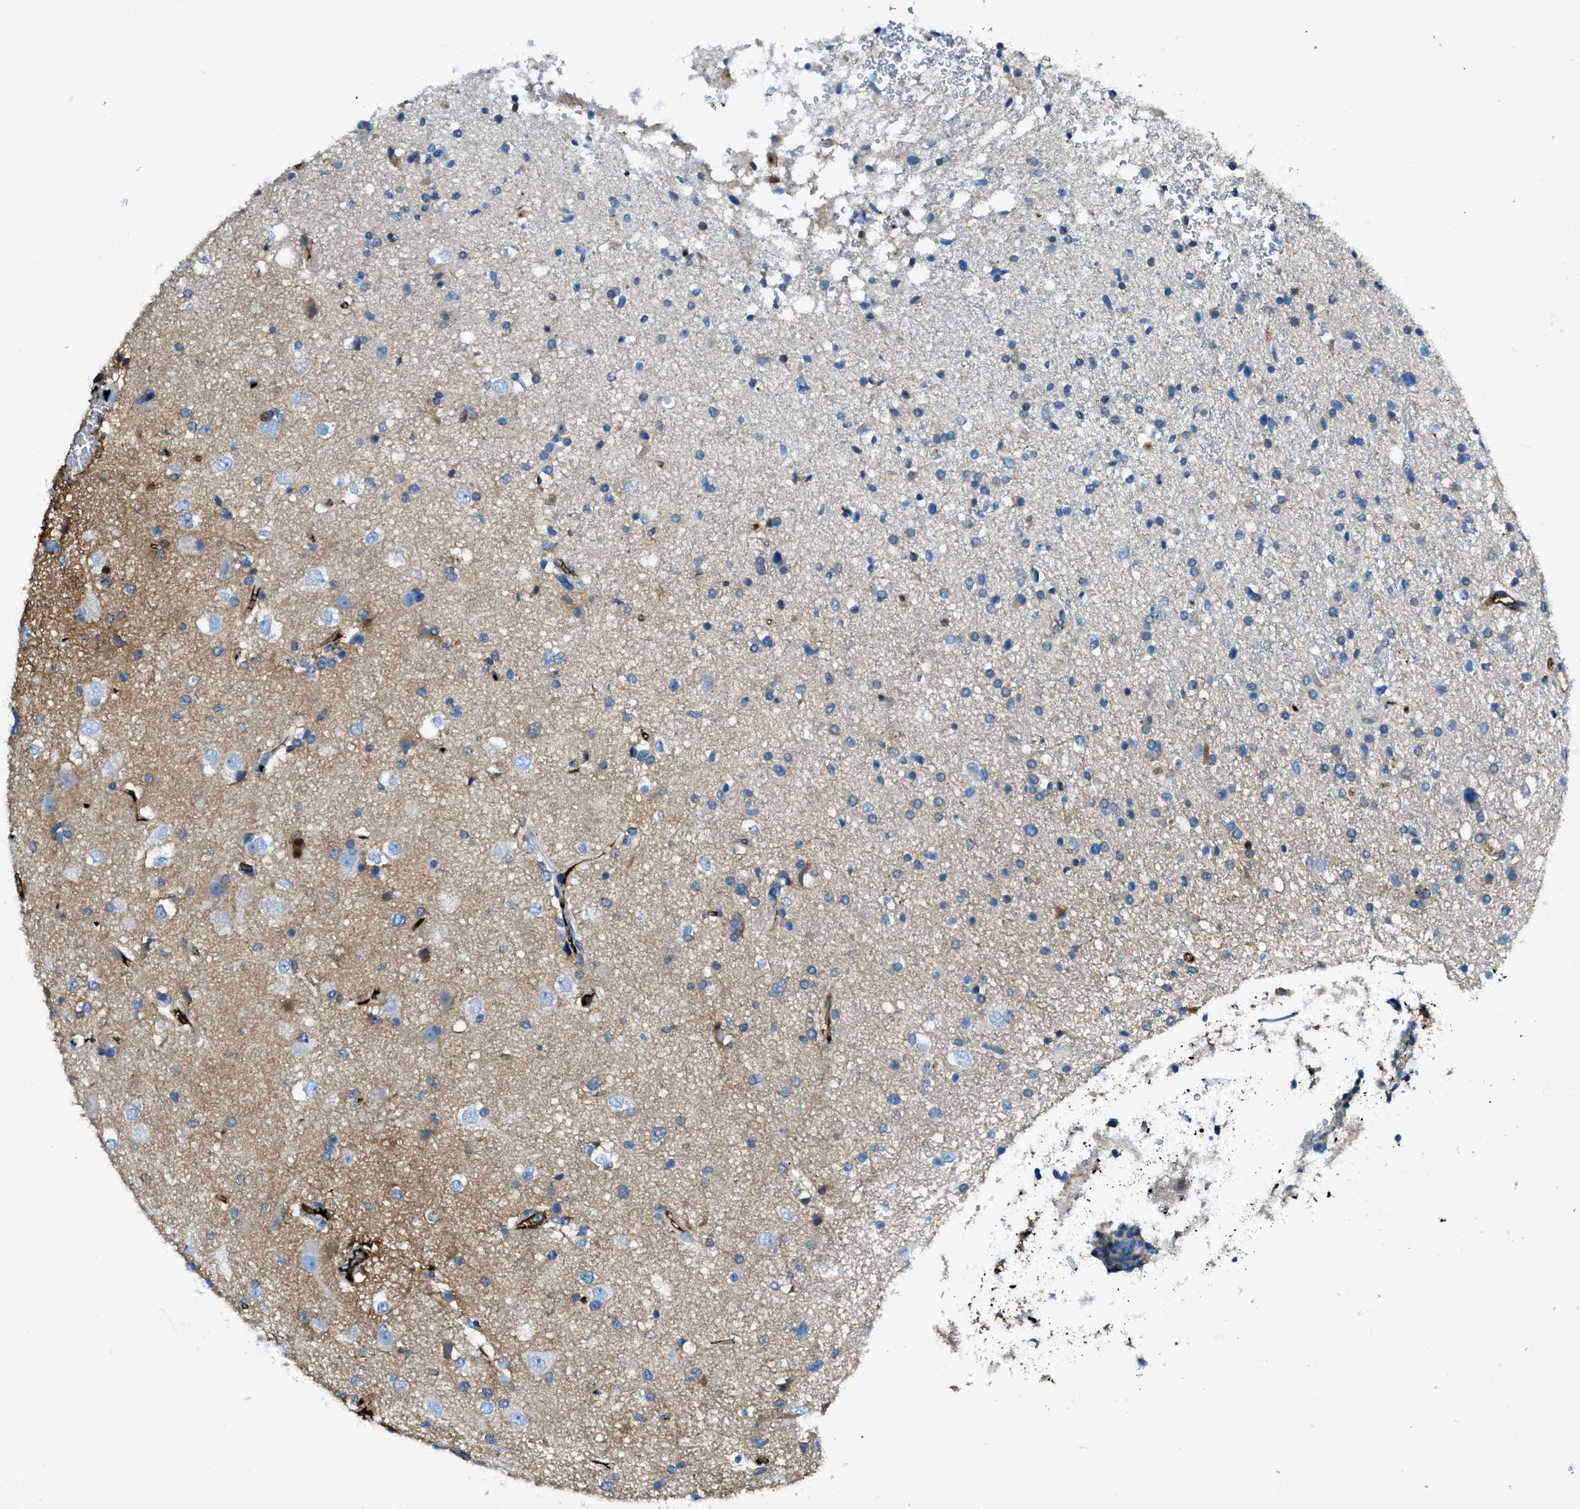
{"staining": {"intensity": "weak", "quantity": "<25%", "location": "cytoplasmic/membranous"}, "tissue": "glioma", "cell_type": "Tumor cells", "image_type": "cancer", "snomed": [{"axis": "morphology", "description": "Glioma, malignant, High grade"}, {"axis": "topography", "description": "Brain"}], "caption": "IHC image of neoplastic tissue: glioma stained with DAB (3,3'-diaminobenzidine) exhibits no significant protein positivity in tumor cells.", "gene": "TRIM59", "patient": {"sex": "male", "age": 33}}